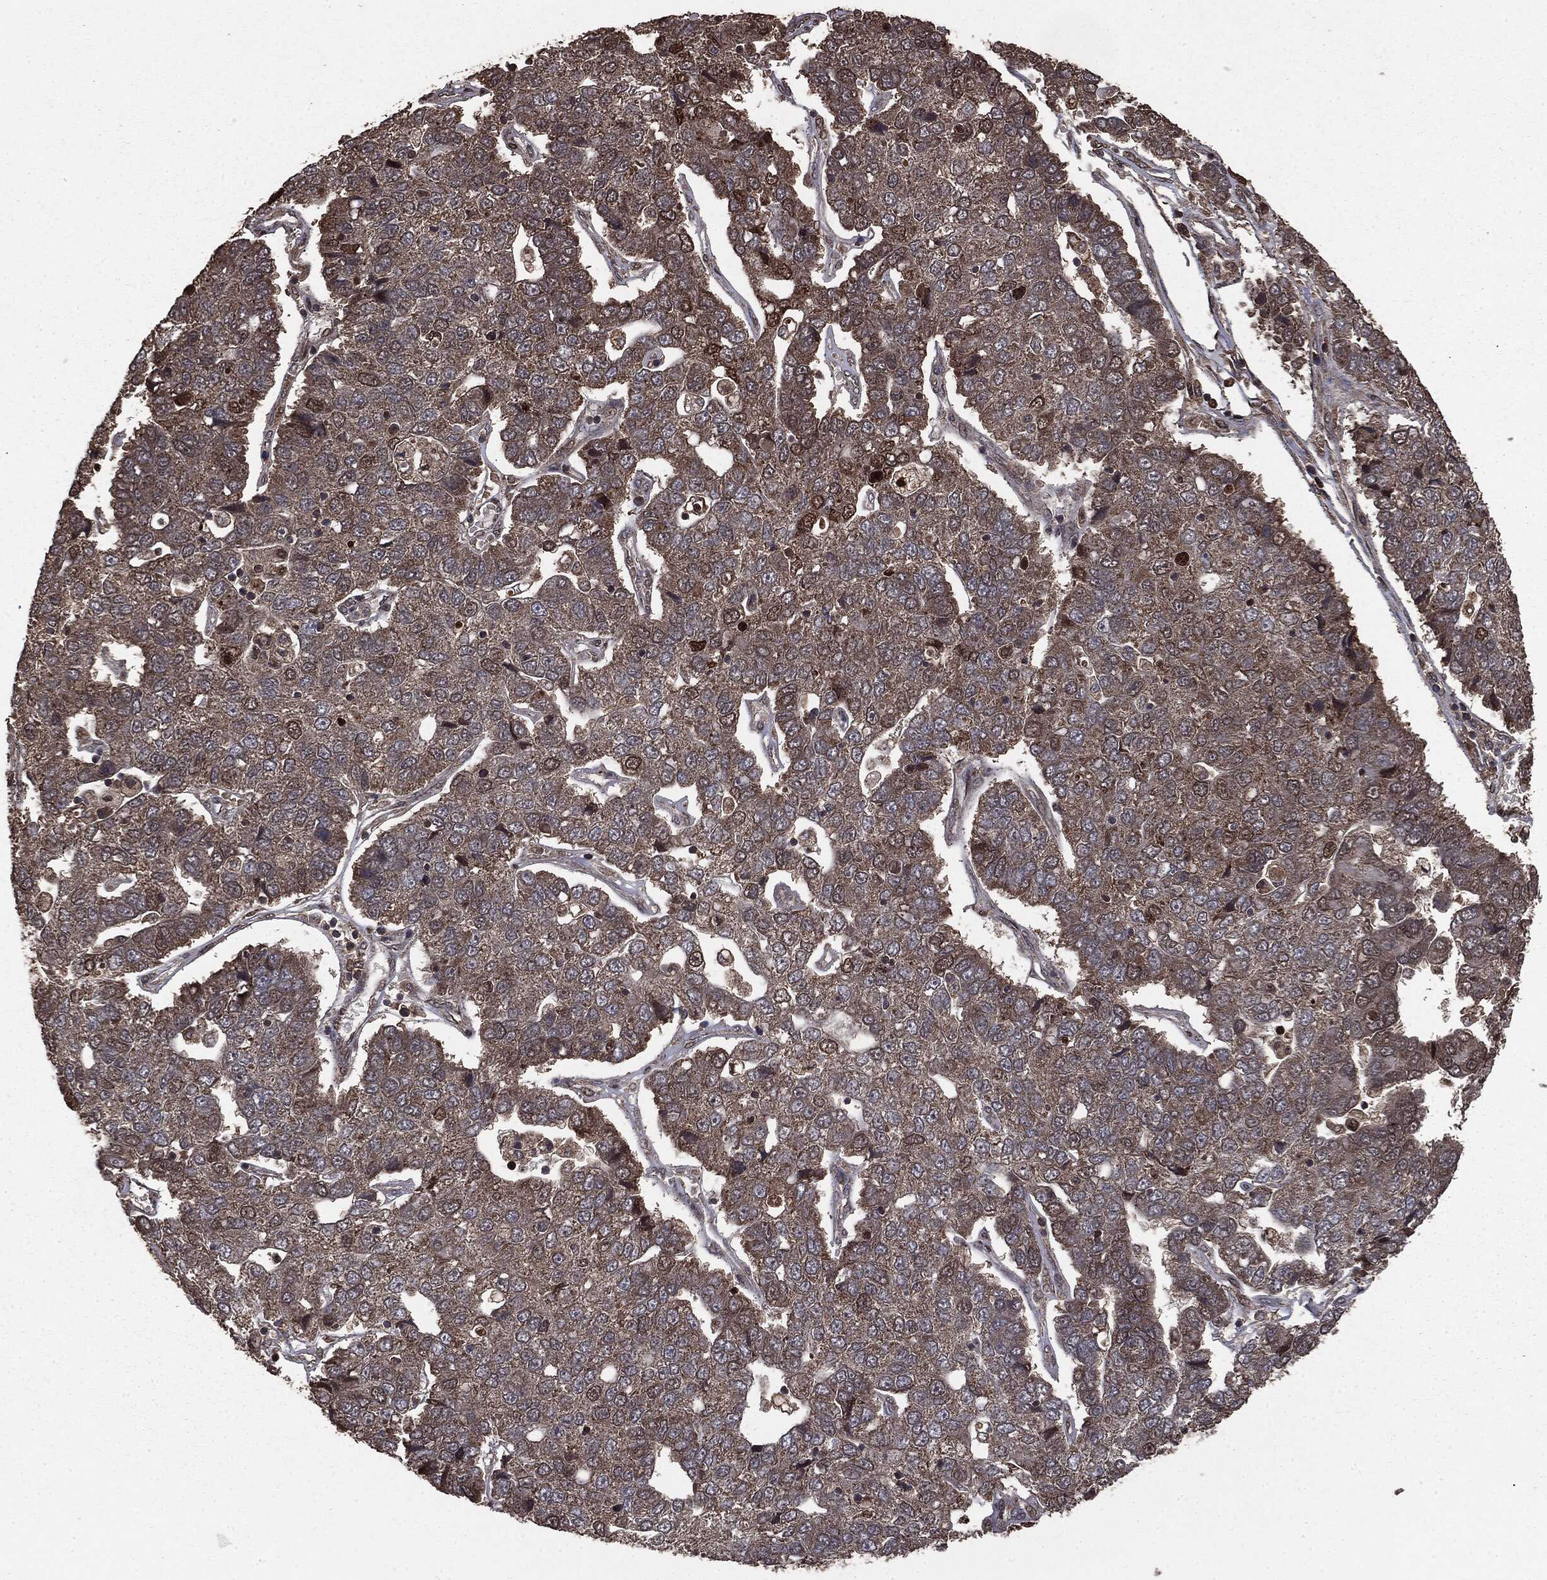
{"staining": {"intensity": "strong", "quantity": "<25%", "location": "cytoplasmic/membranous,nuclear"}, "tissue": "pancreatic cancer", "cell_type": "Tumor cells", "image_type": "cancer", "snomed": [{"axis": "morphology", "description": "Adenocarcinoma, NOS"}, {"axis": "topography", "description": "Pancreas"}], "caption": "Strong cytoplasmic/membranous and nuclear staining for a protein is appreciated in about <25% of tumor cells of adenocarcinoma (pancreatic) using immunohistochemistry.", "gene": "PPP6R2", "patient": {"sex": "female", "age": 61}}